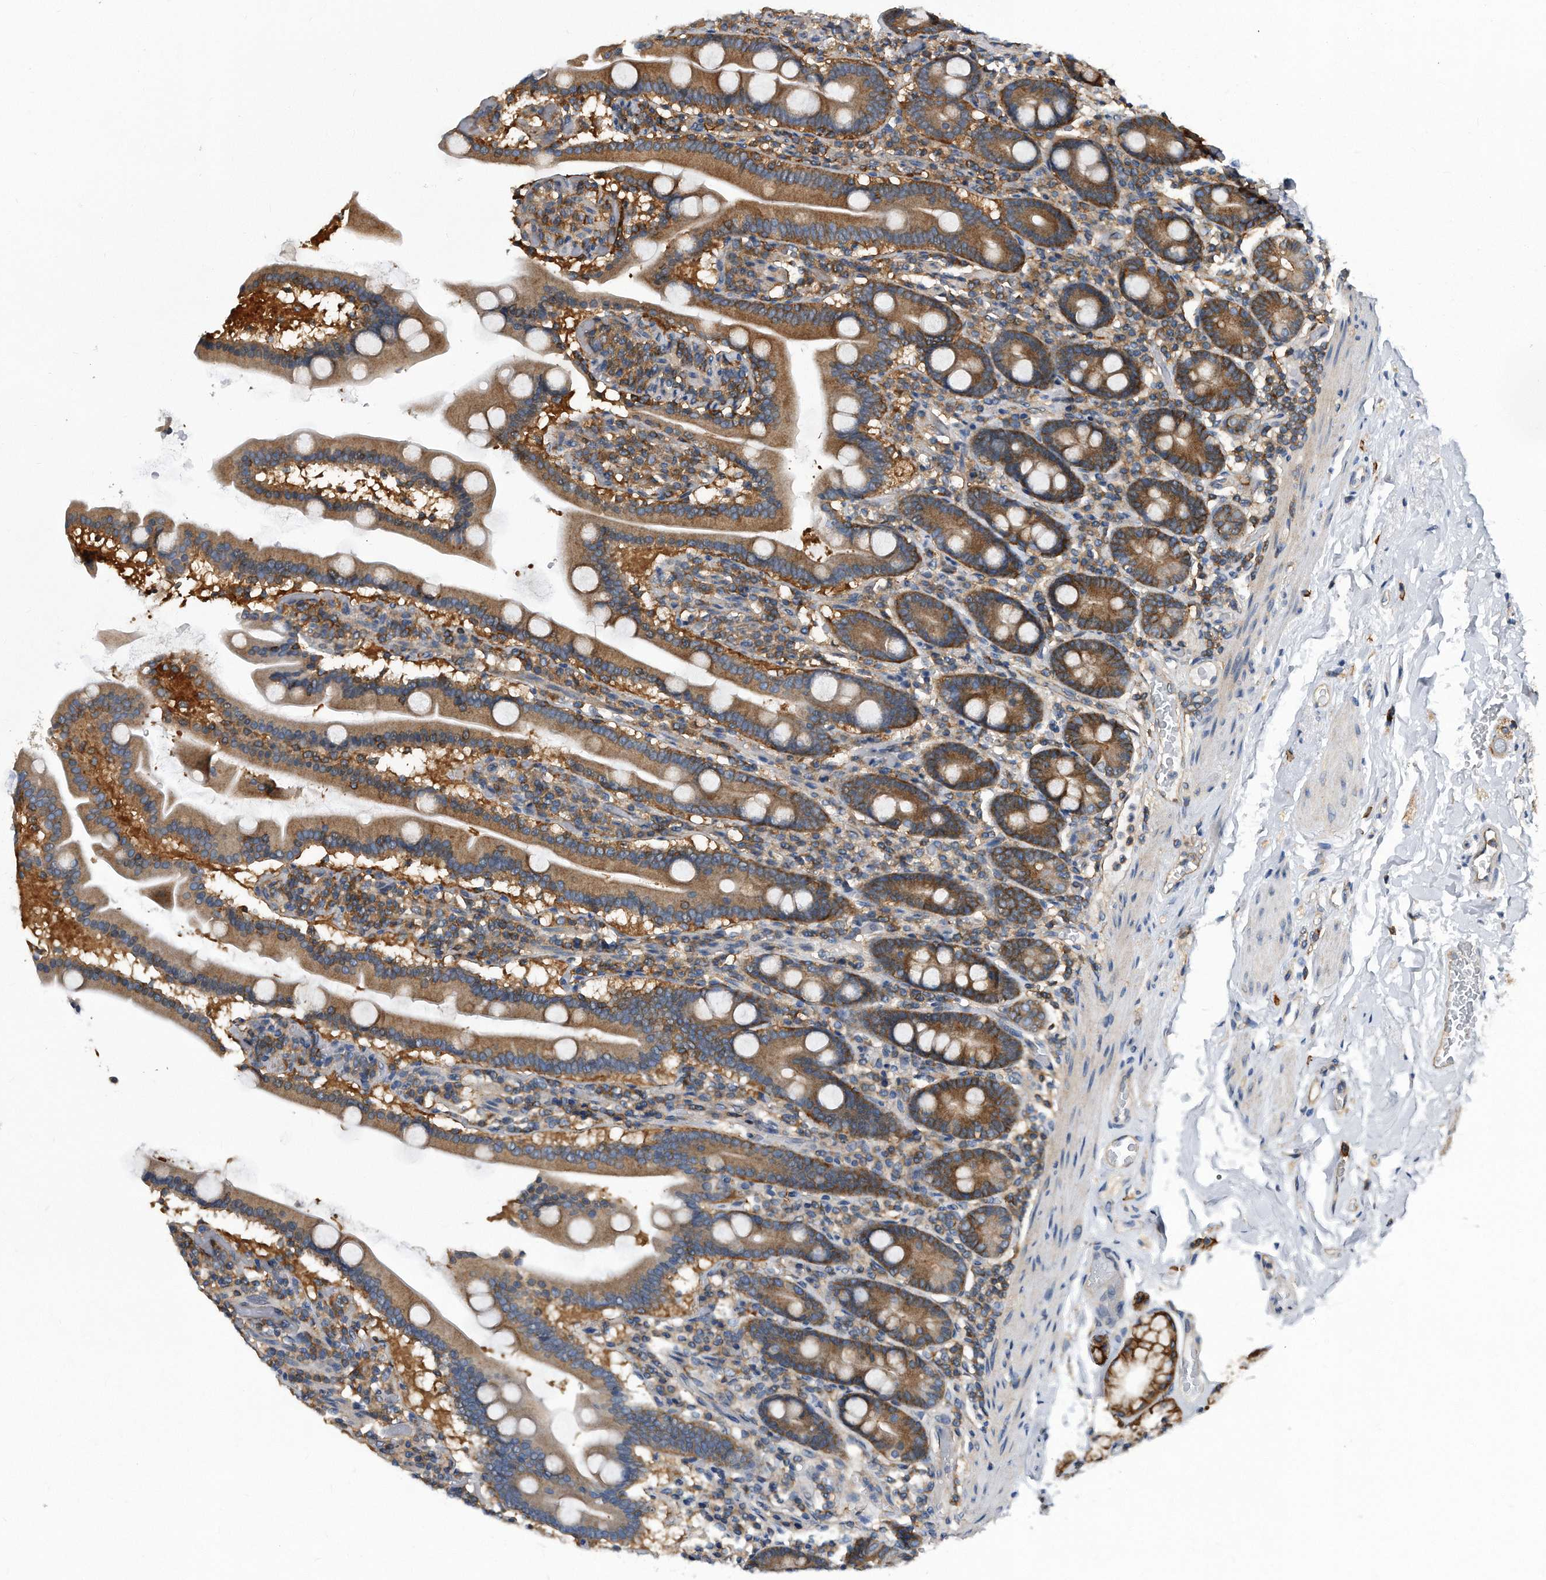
{"staining": {"intensity": "strong", "quantity": ">75%", "location": "cytoplasmic/membranous"}, "tissue": "duodenum", "cell_type": "Glandular cells", "image_type": "normal", "snomed": [{"axis": "morphology", "description": "Normal tissue, NOS"}, {"axis": "topography", "description": "Duodenum"}], "caption": "The immunohistochemical stain labels strong cytoplasmic/membranous expression in glandular cells of unremarkable duodenum. The protein is stained brown, and the nuclei are stained in blue (DAB (3,3'-diaminobenzidine) IHC with brightfield microscopy, high magnification).", "gene": "ATG5", "patient": {"sex": "male", "age": 55}}